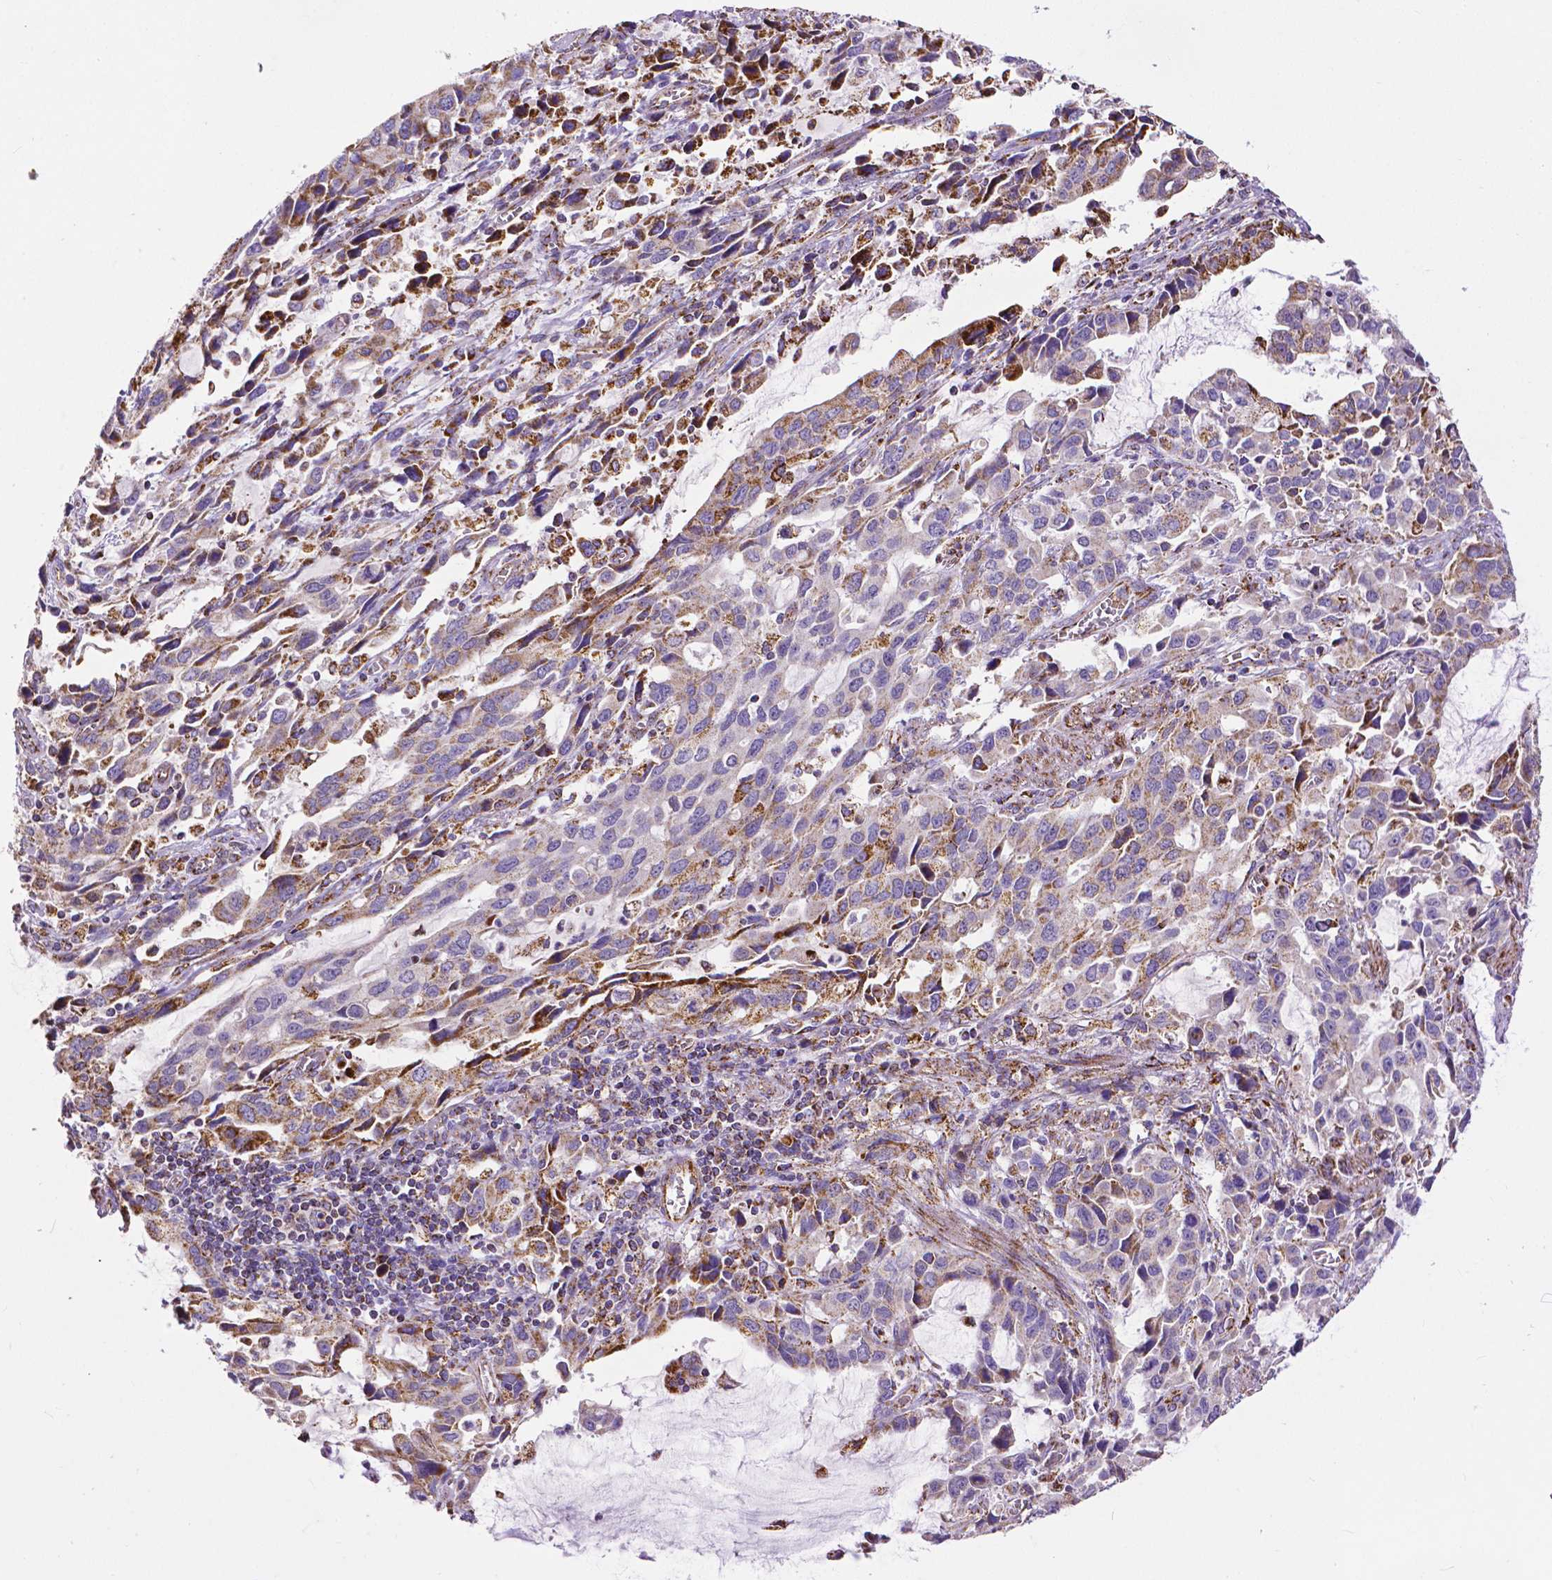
{"staining": {"intensity": "moderate", "quantity": "25%-75%", "location": "cytoplasmic/membranous"}, "tissue": "stomach cancer", "cell_type": "Tumor cells", "image_type": "cancer", "snomed": [{"axis": "morphology", "description": "Adenocarcinoma, NOS"}, {"axis": "topography", "description": "Stomach, upper"}], "caption": "This photomicrograph exhibits immunohistochemistry staining of stomach cancer (adenocarcinoma), with medium moderate cytoplasmic/membranous positivity in approximately 25%-75% of tumor cells.", "gene": "MACC1", "patient": {"sex": "male", "age": 85}}